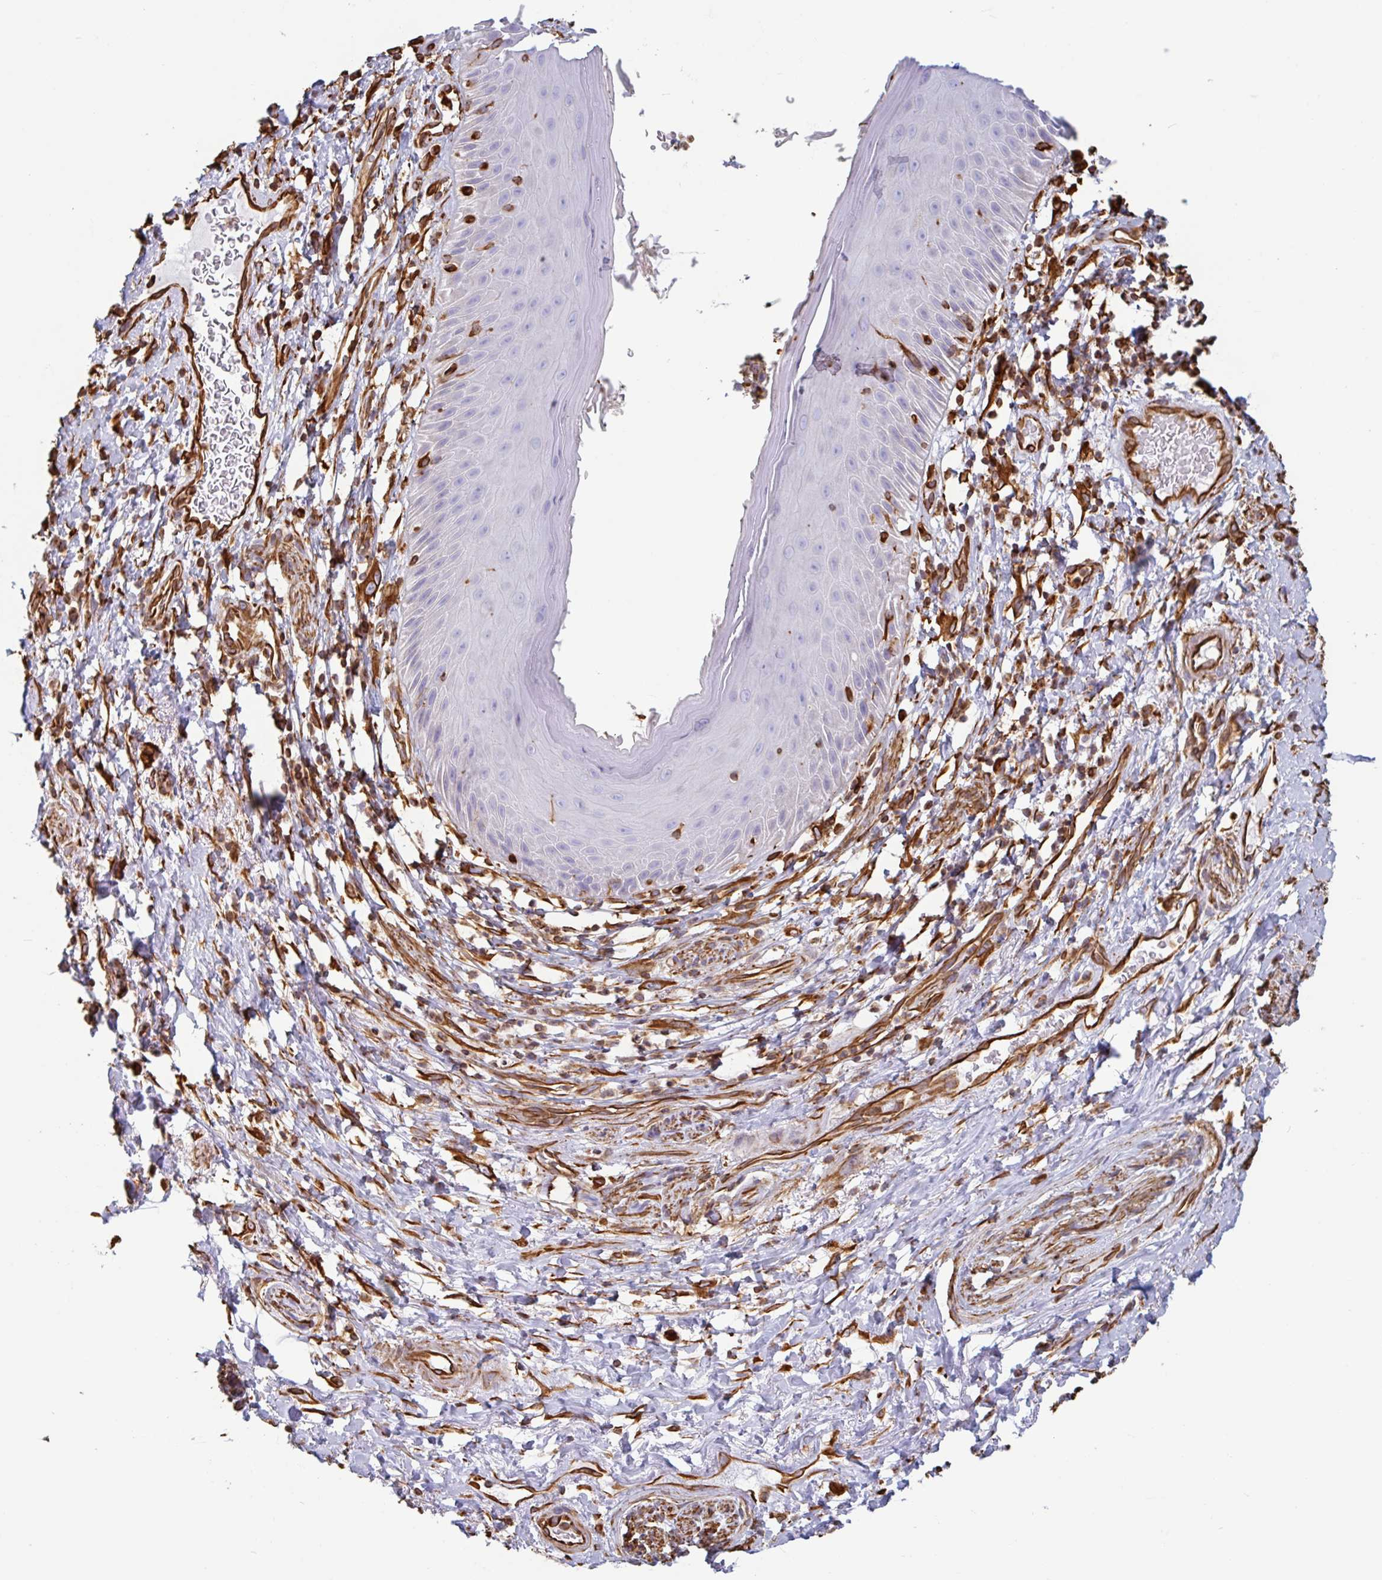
{"staining": {"intensity": "negative", "quantity": "none", "location": "none"}, "tissue": "skin", "cell_type": "Epidermal cells", "image_type": "normal", "snomed": [{"axis": "morphology", "description": "Normal tissue, NOS"}, {"axis": "topography", "description": "Anal"}], "caption": "Epidermal cells show no significant staining in normal skin.", "gene": "PPFIA1", "patient": {"sex": "male", "age": 78}}